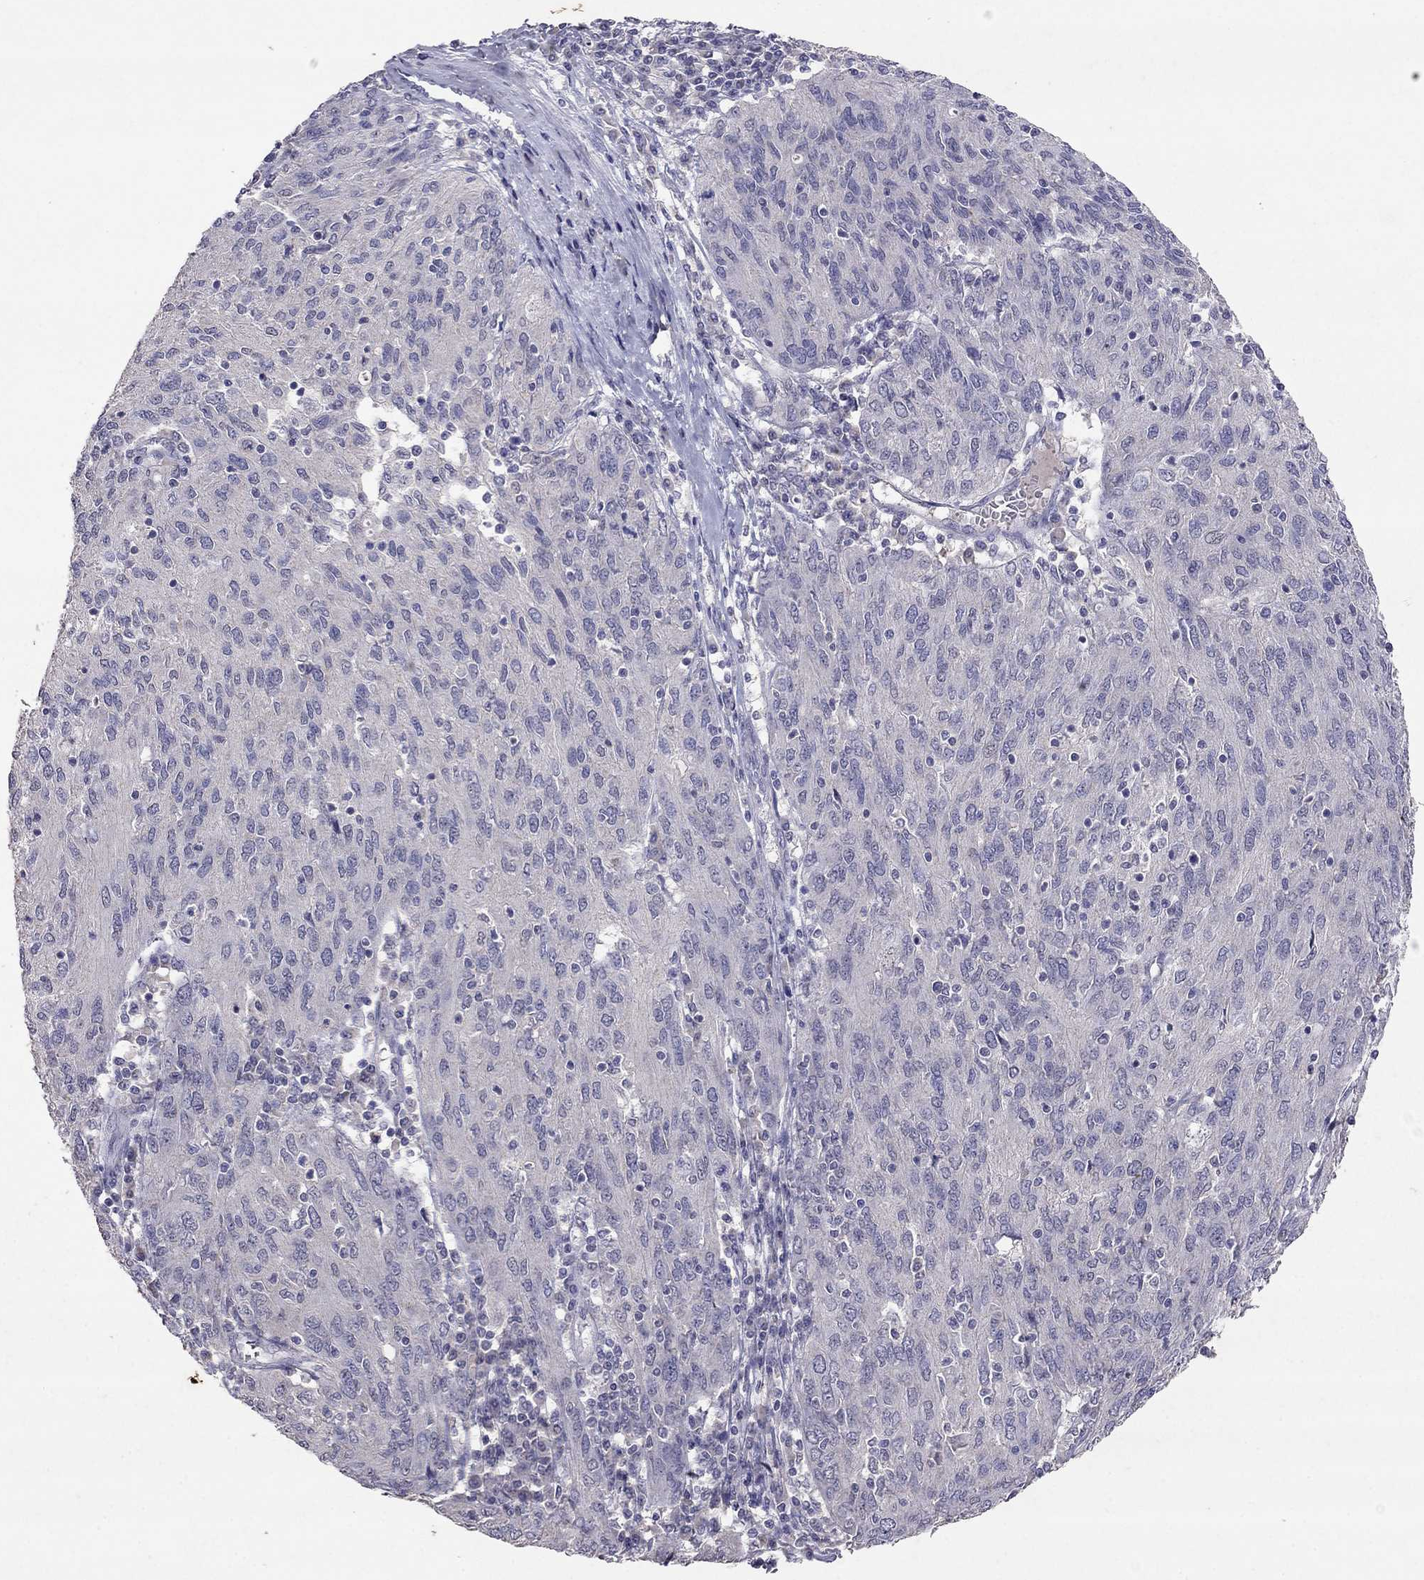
{"staining": {"intensity": "negative", "quantity": "none", "location": "none"}, "tissue": "ovarian cancer", "cell_type": "Tumor cells", "image_type": "cancer", "snomed": [{"axis": "morphology", "description": "Carcinoma, endometroid"}, {"axis": "topography", "description": "Ovary"}], "caption": "Immunohistochemistry (IHC) histopathology image of neoplastic tissue: human endometroid carcinoma (ovarian) stained with DAB reveals no significant protein positivity in tumor cells.", "gene": "FST", "patient": {"sex": "female", "age": 50}}